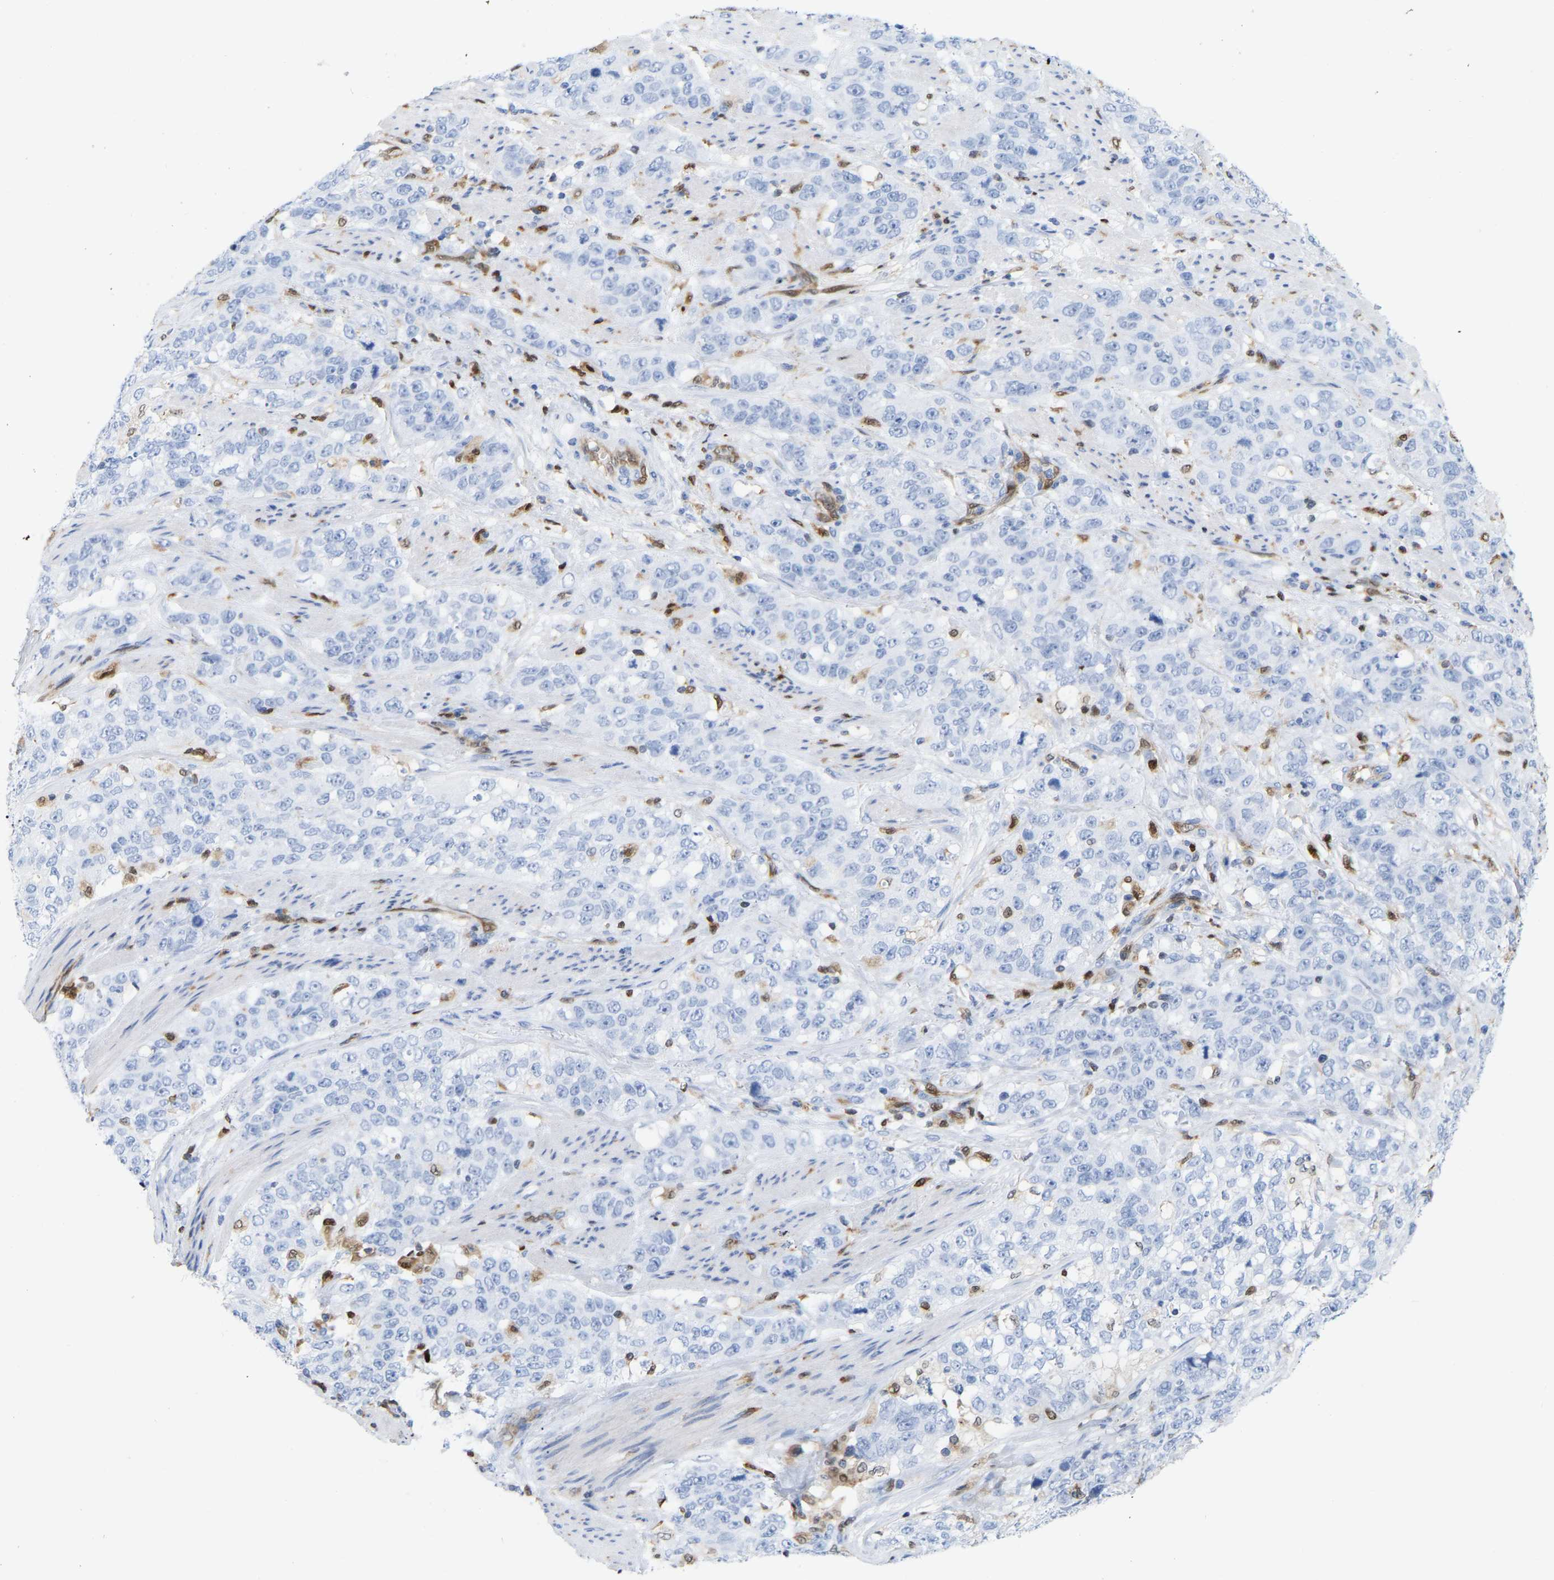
{"staining": {"intensity": "negative", "quantity": "none", "location": "none"}, "tissue": "stomach cancer", "cell_type": "Tumor cells", "image_type": "cancer", "snomed": [{"axis": "morphology", "description": "Adenocarcinoma, NOS"}, {"axis": "topography", "description": "Stomach"}], "caption": "Immunohistochemistry photomicrograph of neoplastic tissue: stomach cancer stained with DAB (3,3'-diaminobenzidine) shows no significant protein positivity in tumor cells.", "gene": "GIMAP4", "patient": {"sex": "male", "age": 48}}